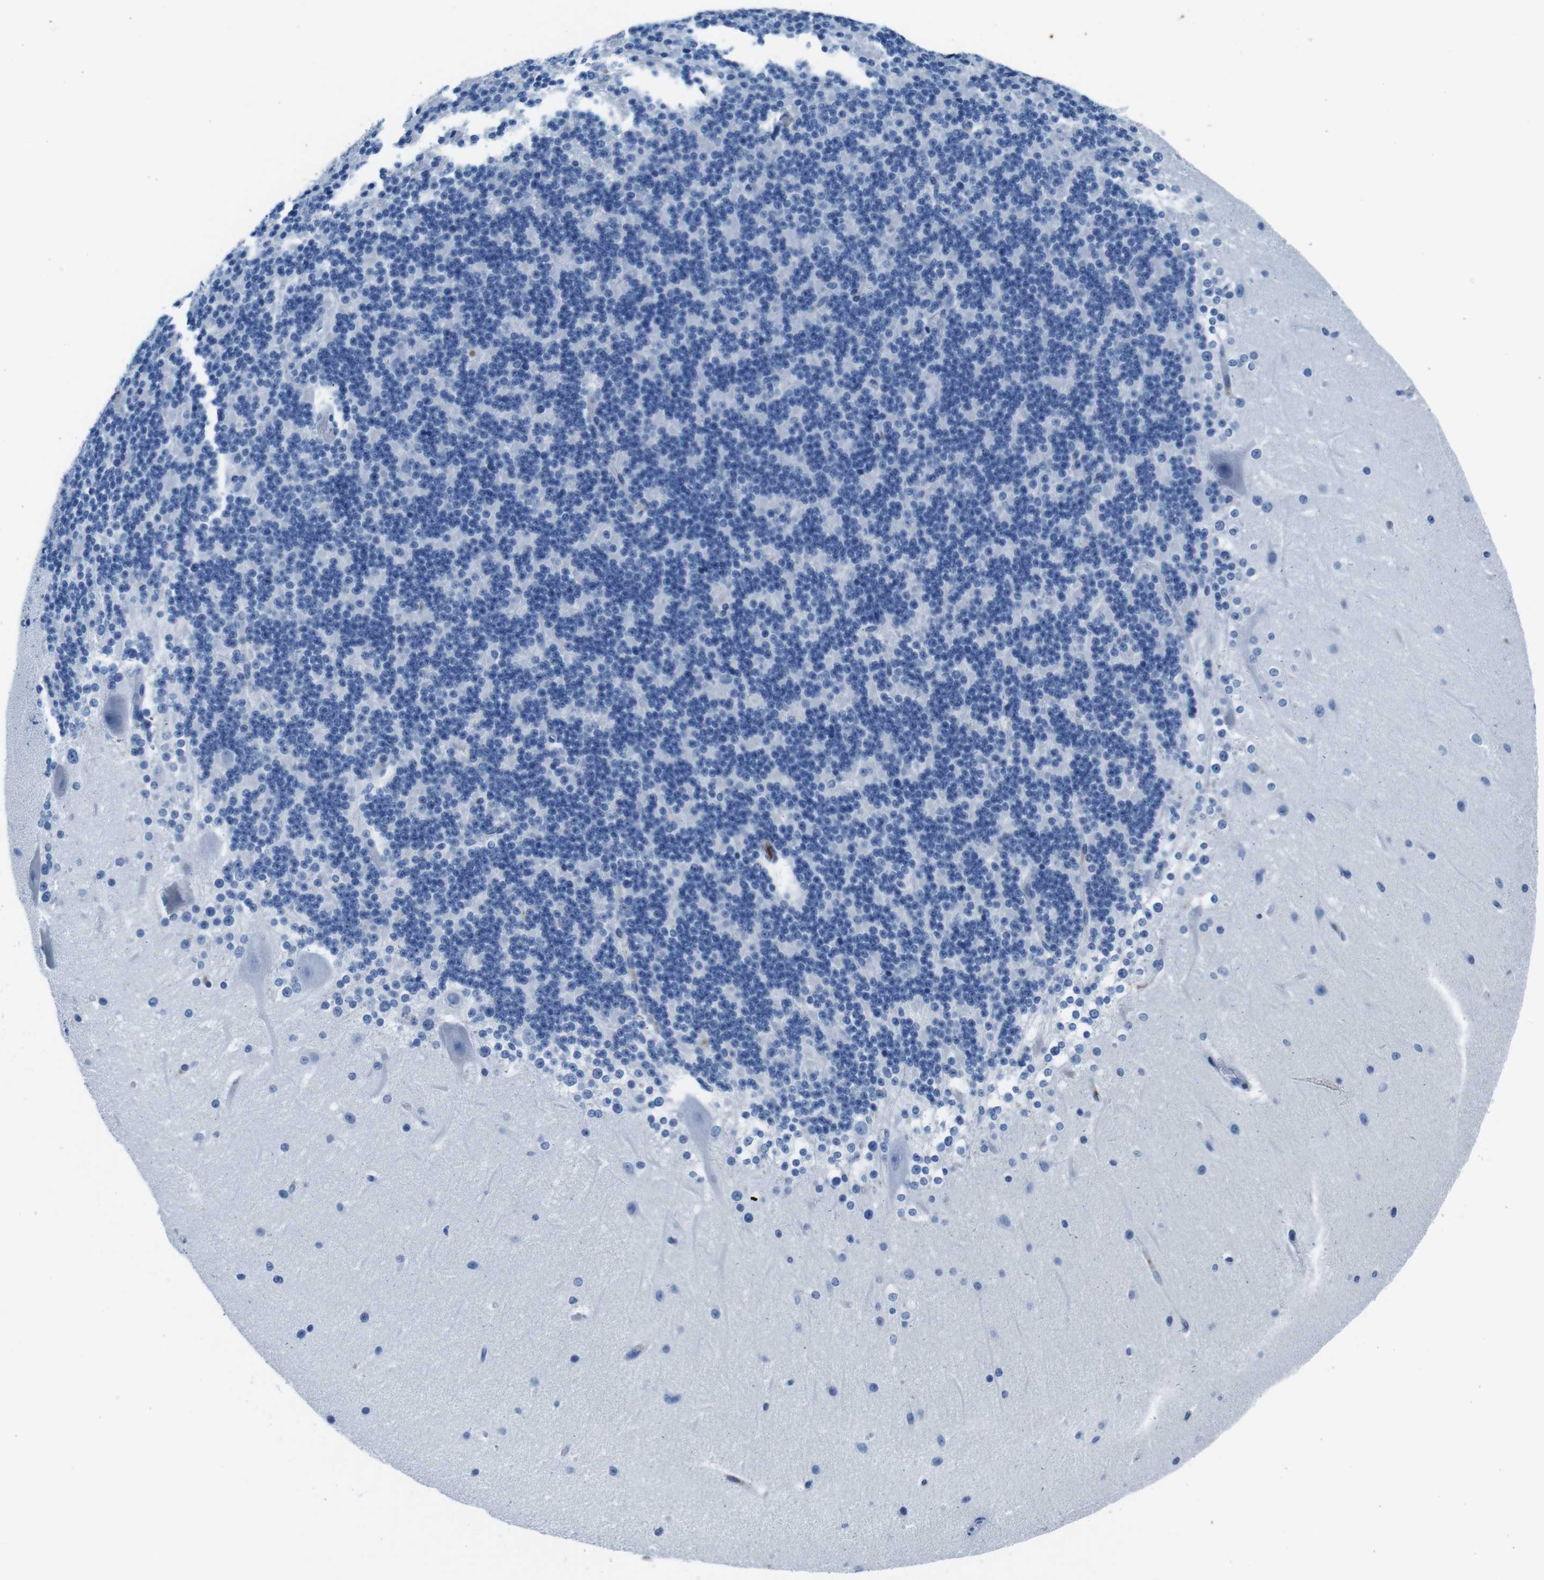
{"staining": {"intensity": "negative", "quantity": "none", "location": "none"}, "tissue": "cerebellum", "cell_type": "Cells in granular layer", "image_type": "normal", "snomed": [{"axis": "morphology", "description": "Normal tissue, NOS"}, {"axis": "topography", "description": "Cerebellum"}], "caption": "Immunohistochemical staining of normal cerebellum shows no significant staining in cells in granular layer.", "gene": "IGKC", "patient": {"sex": "female", "age": 19}}